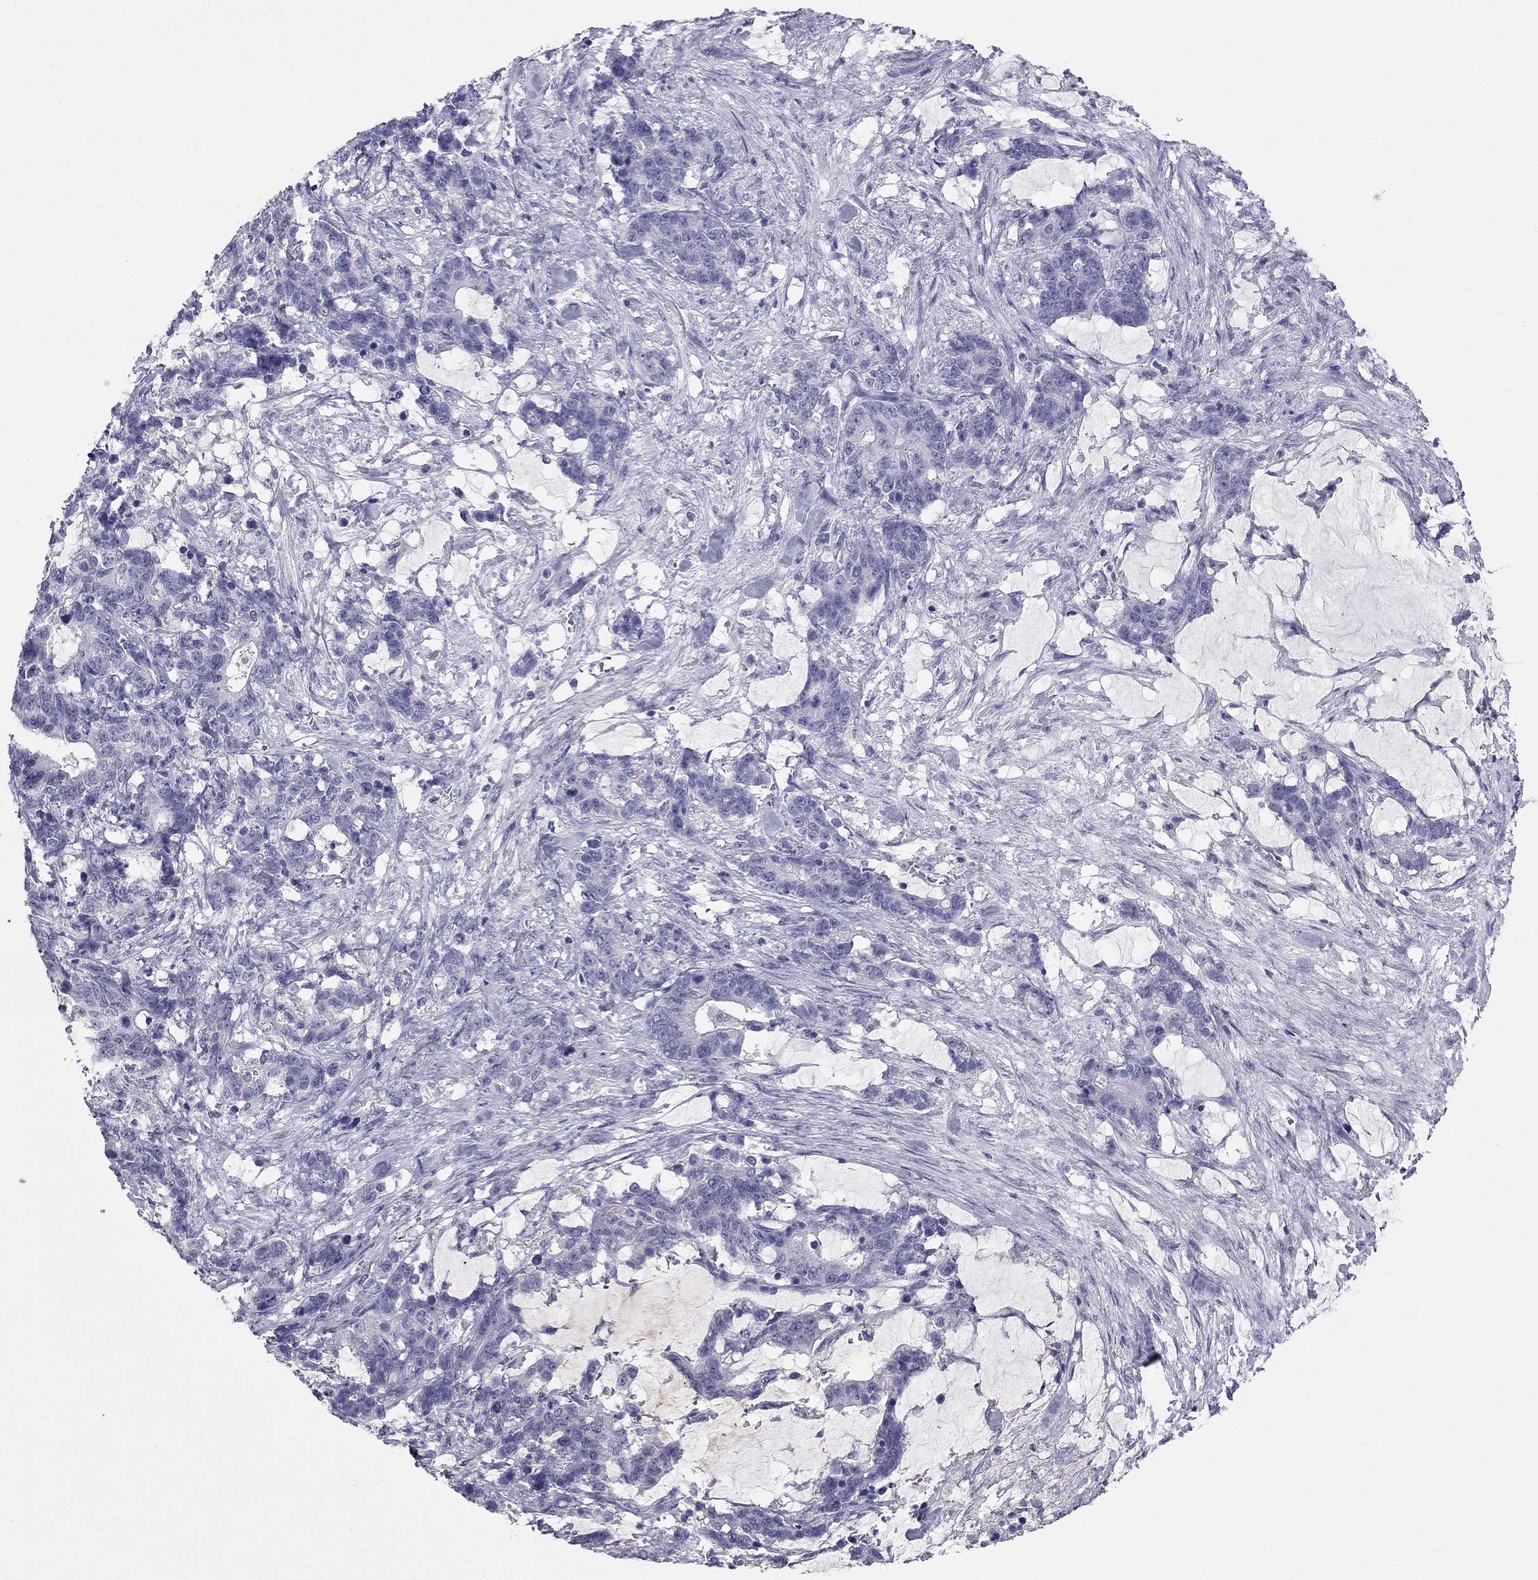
{"staining": {"intensity": "negative", "quantity": "none", "location": "none"}, "tissue": "stomach cancer", "cell_type": "Tumor cells", "image_type": "cancer", "snomed": [{"axis": "morphology", "description": "Normal tissue, NOS"}, {"axis": "morphology", "description": "Adenocarcinoma, NOS"}, {"axis": "topography", "description": "Stomach"}], "caption": "Stomach cancer stained for a protein using IHC exhibits no expression tumor cells.", "gene": "CFAP91", "patient": {"sex": "female", "age": 64}}